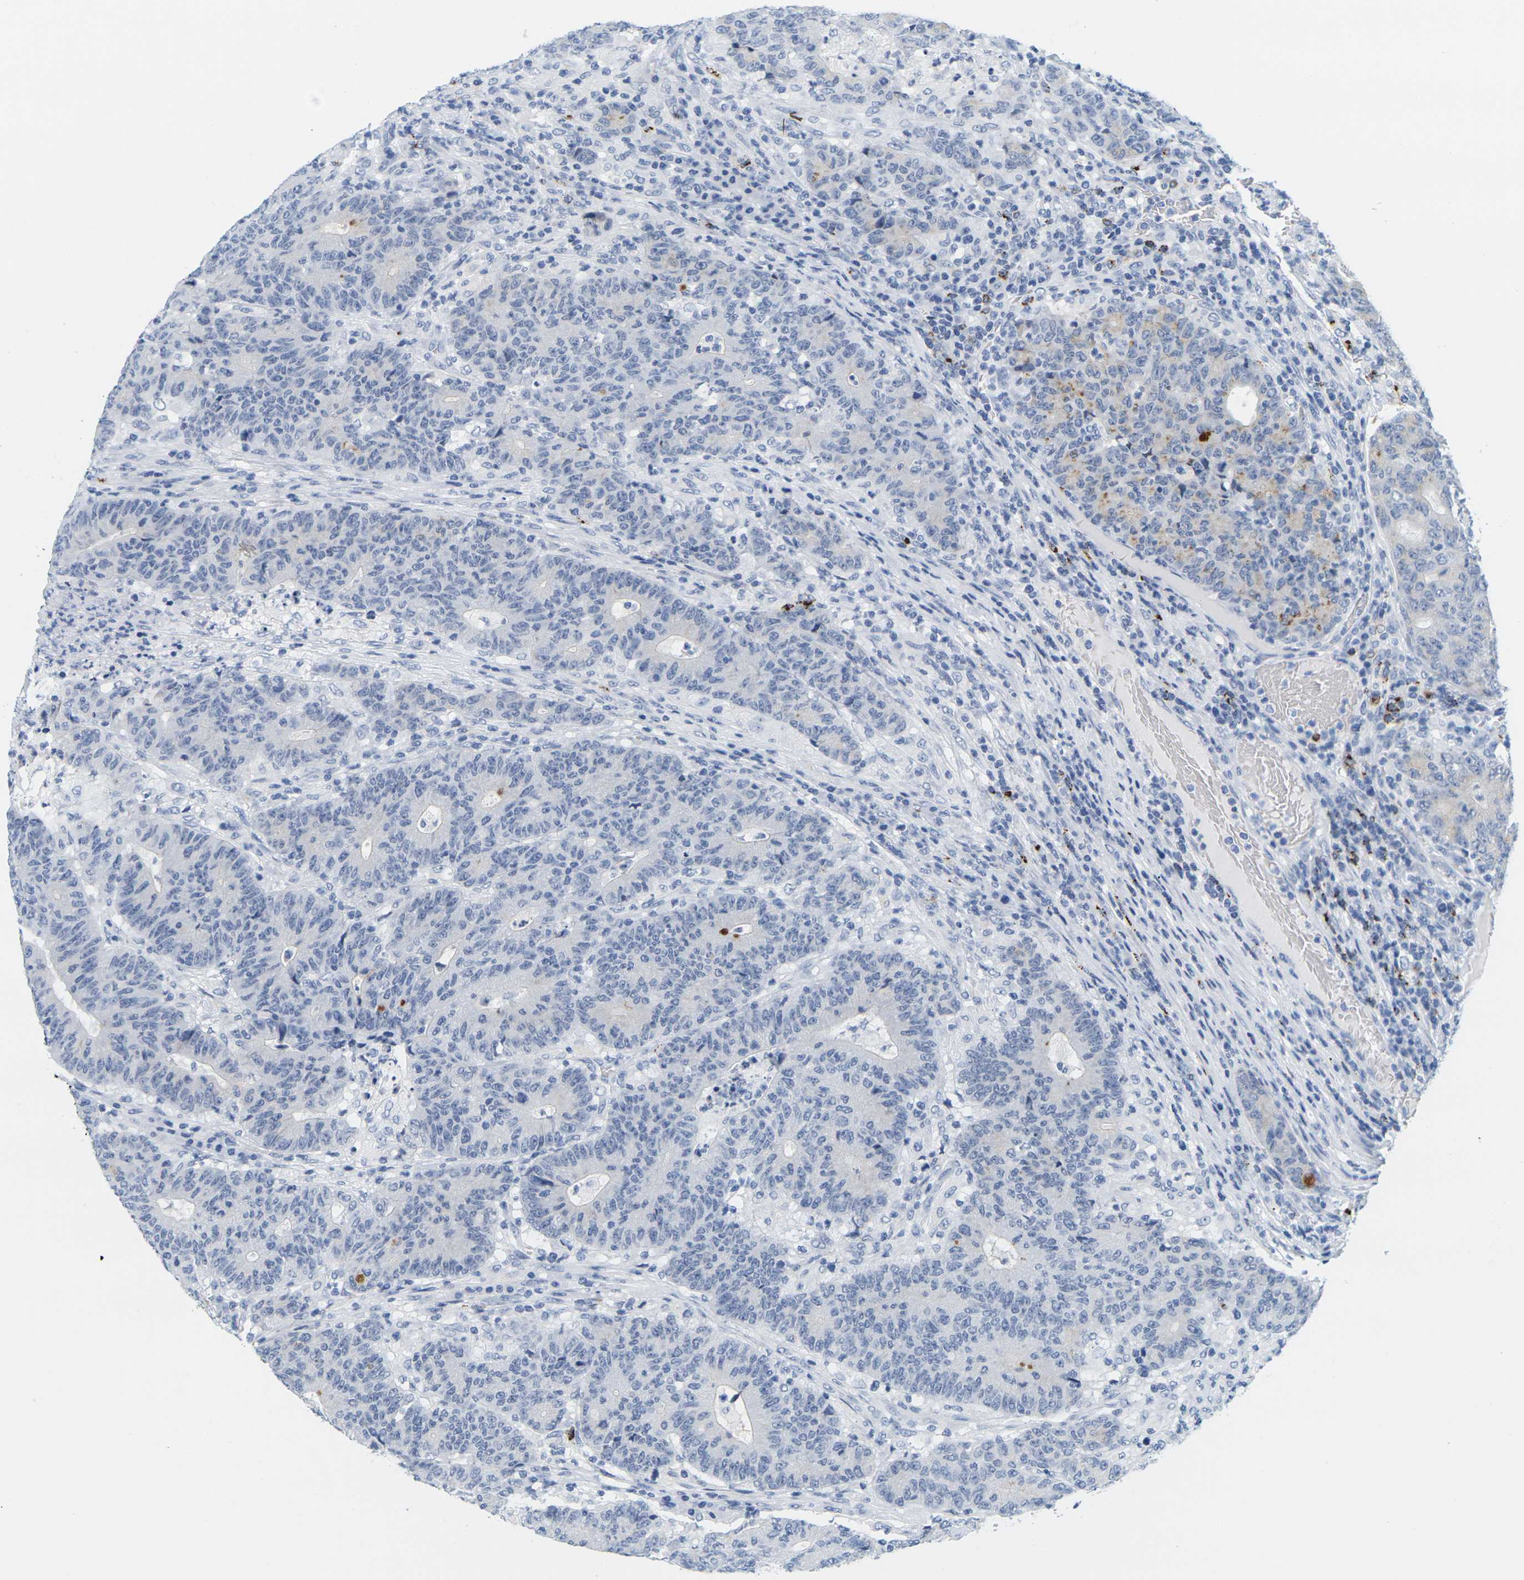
{"staining": {"intensity": "negative", "quantity": "none", "location": "none"}, "tissue": "colorectal cancer", "cell_type": "Tumor cells", "image_type": "cancer", "snomed": [{"axis": "morphology", "description": "Normal tissue, NOS"}, {"axis": "morphology", "description": "Adenocarcinoma, NOS"}, {"axis": "topography", "description": "Colon"}], "caption": "Adenocarcinoma (colorectal) stained for a protein using immunohistochemistry exhibits no expression tumor cells.", "gene": "HLA-DOB", "patient": {"sex": "female", "age": 75}}